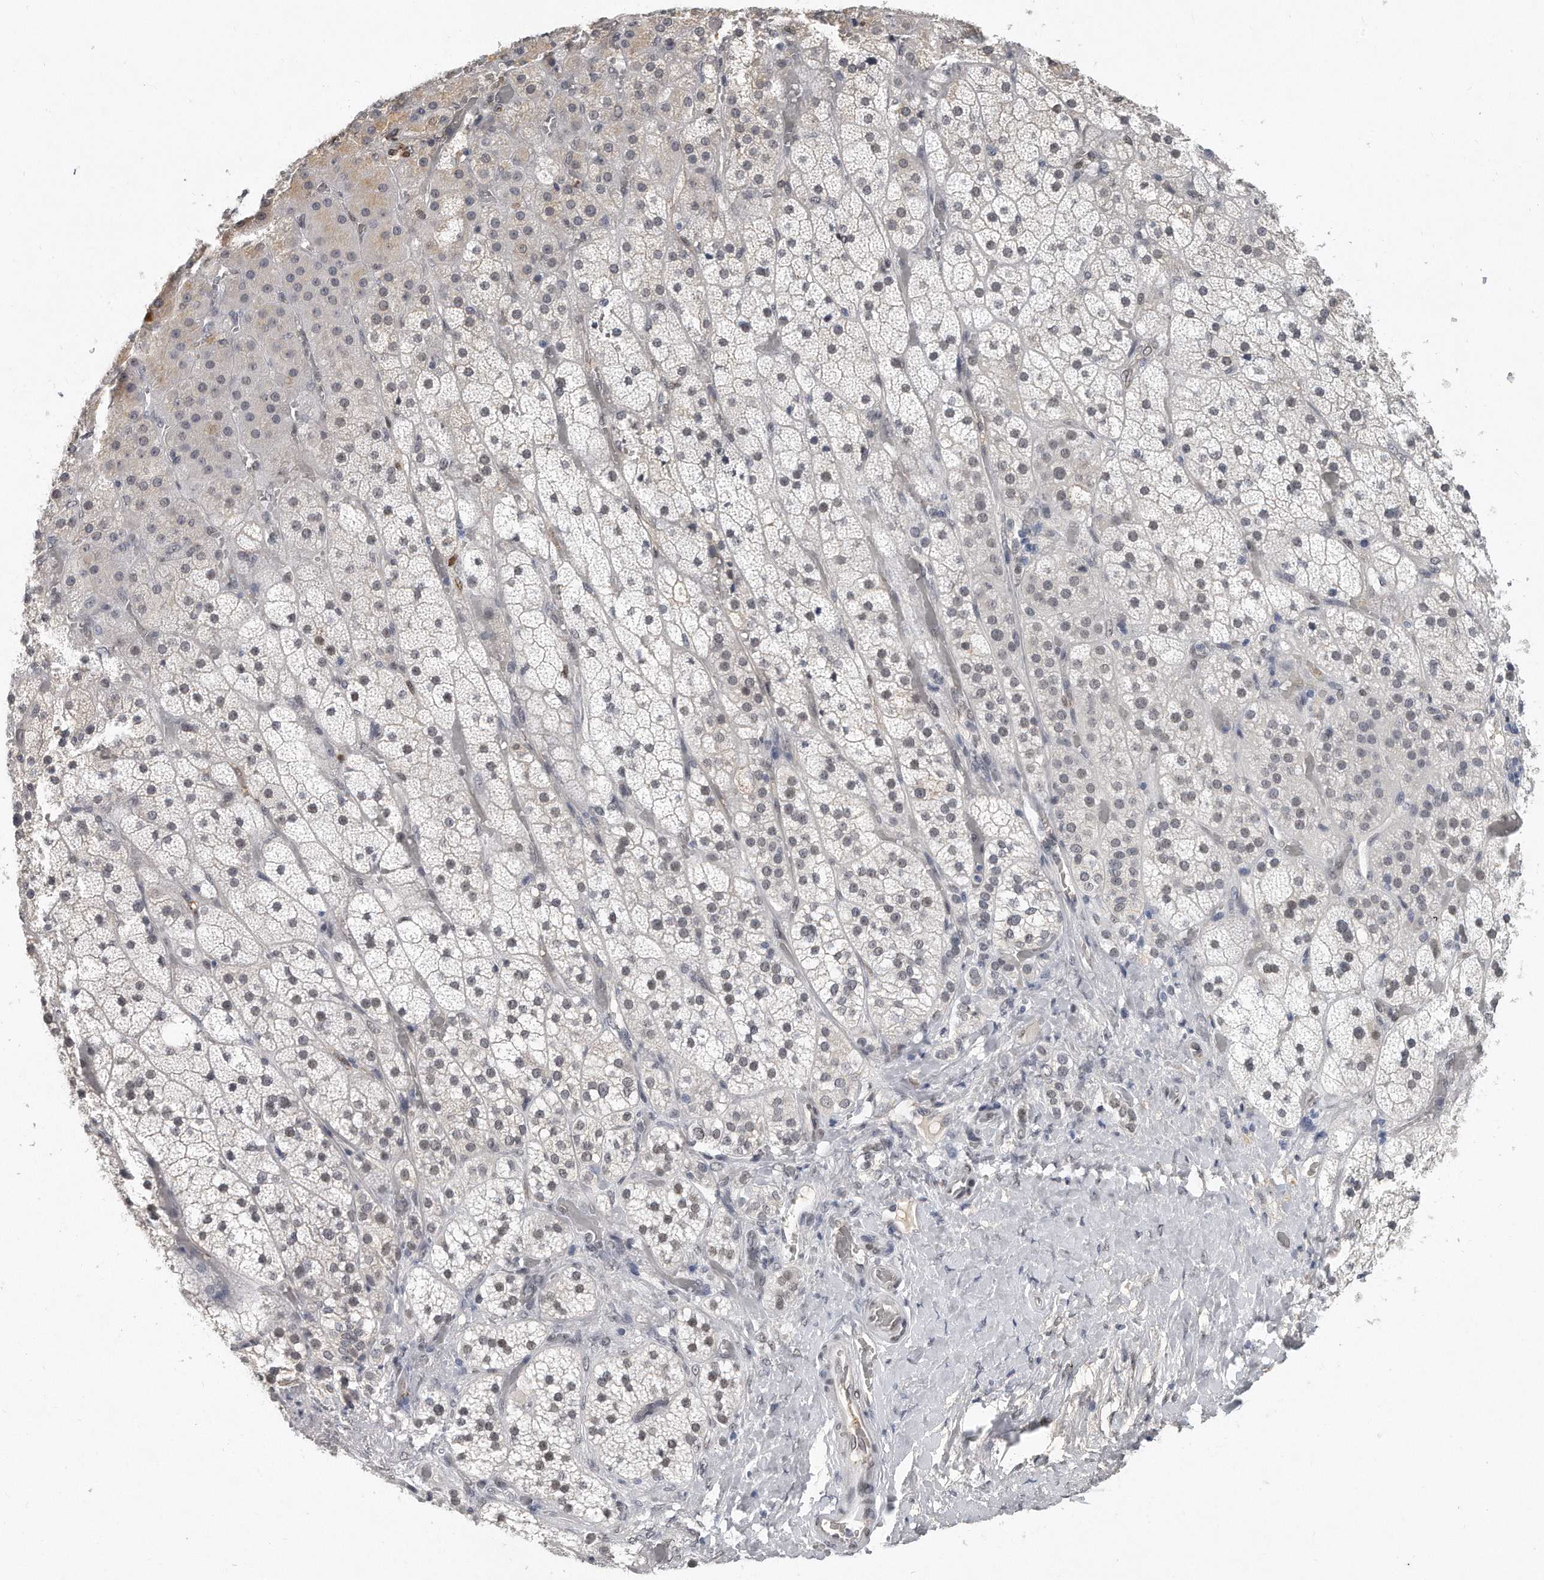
{"staining": {"intensity": "weak", "quantity": "<25%", "location": "nuclear"}, "tissue": "adrenal gland", "cell_type": "Glandular cells", "image_type": "normal", "snomed": [{"axis": "morphology", "description": "Normal tissue, NOS"}, {"axis": "topography", "description": "Adrenal gland"}], "caption": "Normal adrenal gland was stained to show a protein in brown. There is no significant positivity in glandular cells. The staining was performed using DAB to visualize the protein expression in brown, while the nuclei were stained in blue with hematoxylin (Magnification: 20x).", "gene": "CTBP2", "patient": {"sex": "male", "age": 57}}